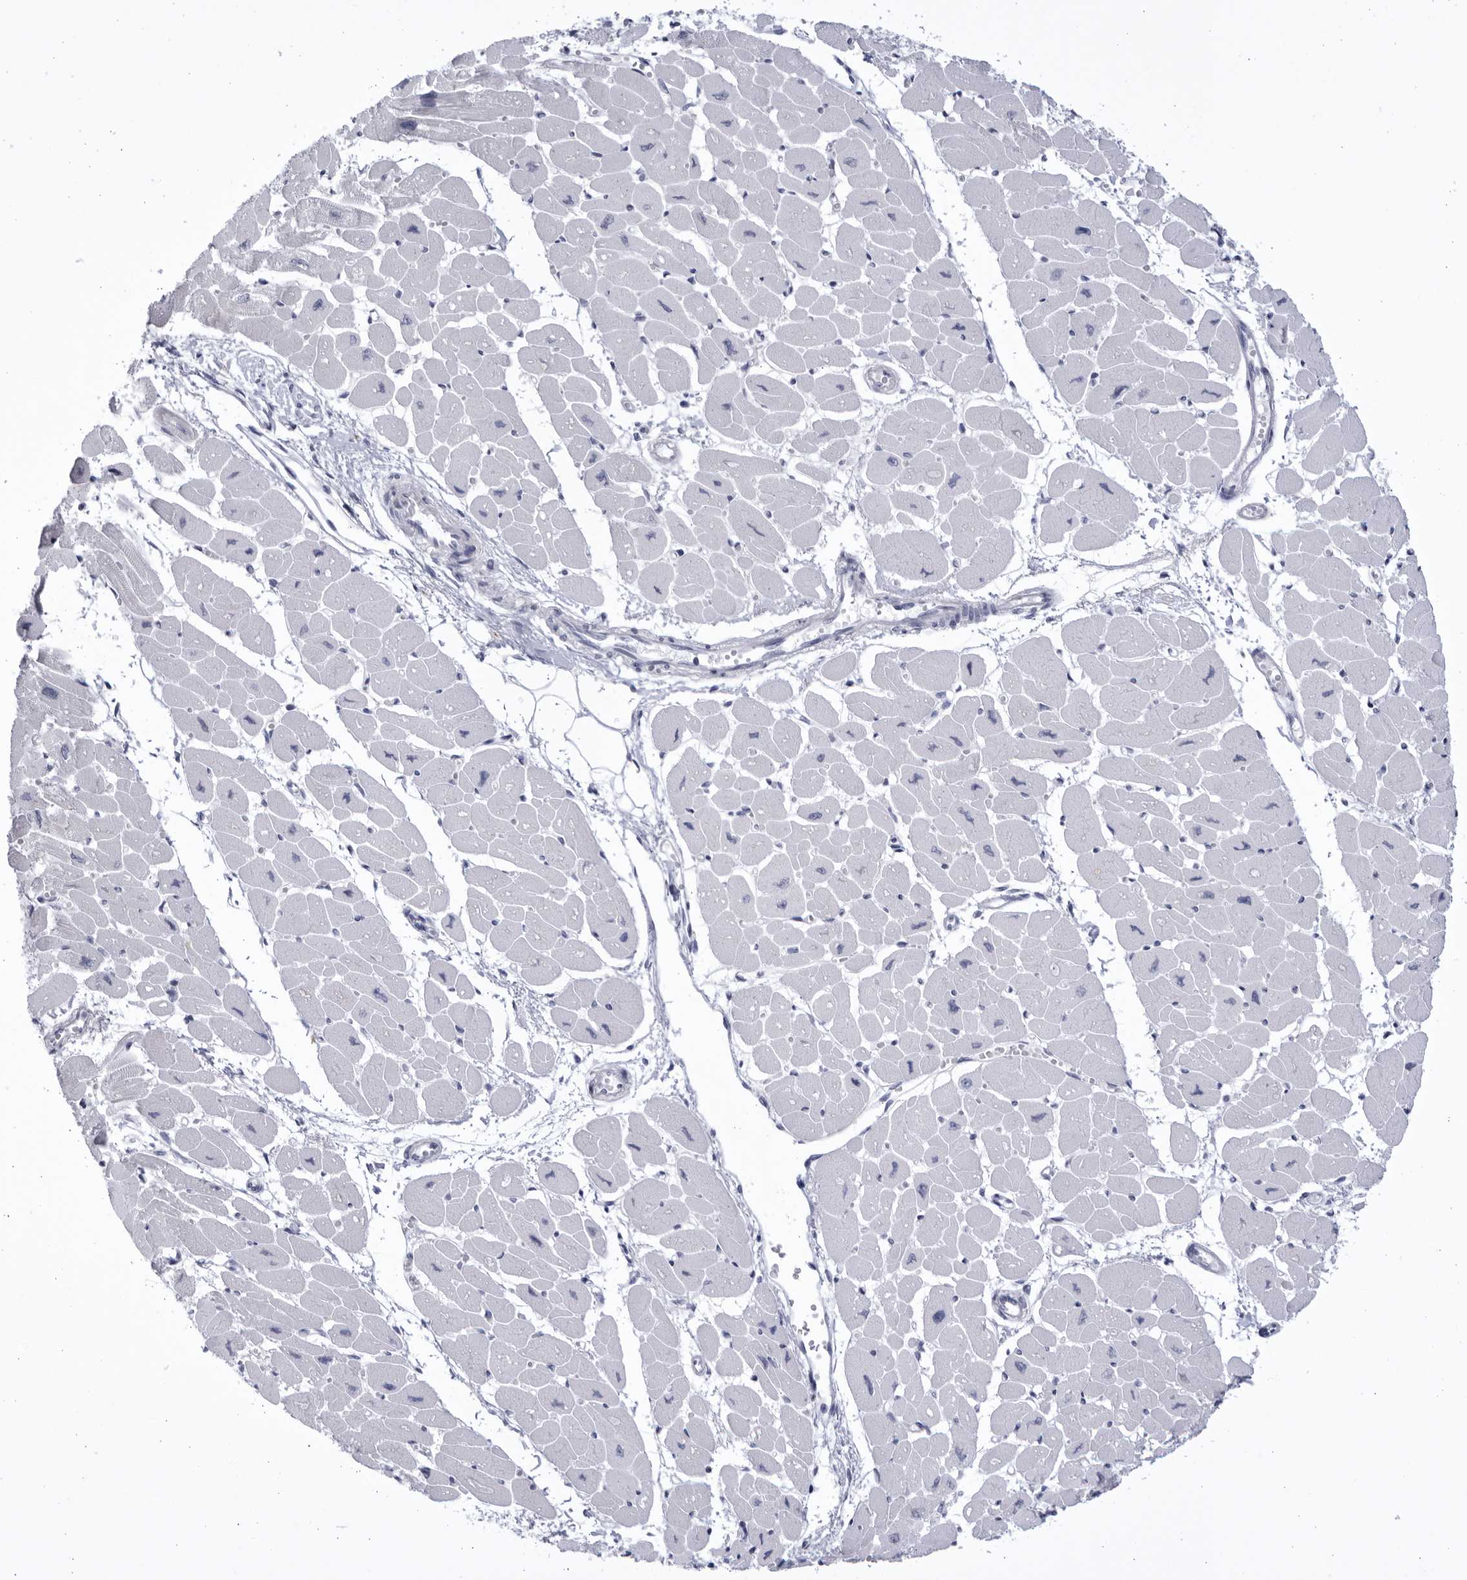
{"staining": {"intensity": "negative", "quantity": "none", "location": "none"}, "tissue": "heart muscle", "cell_type": "Cardiomyocytes", "image_type": "normal", "snomed": [{"axis": "morphology", "description": "Normal tissue, NOS"}, {"axis": "topography", "description": "Heart"}], "caption": "An IHC micrograph of benign heart muscle is shown. There is no staining in cardiomyocytes of heart muscle. Brightfield microscopy of IHC stained with DAB (brown) and hematoxylin (blue), captured at high magnification.", "gene": "CCDC181", "patient": {"sex": "female", "age": 54}}